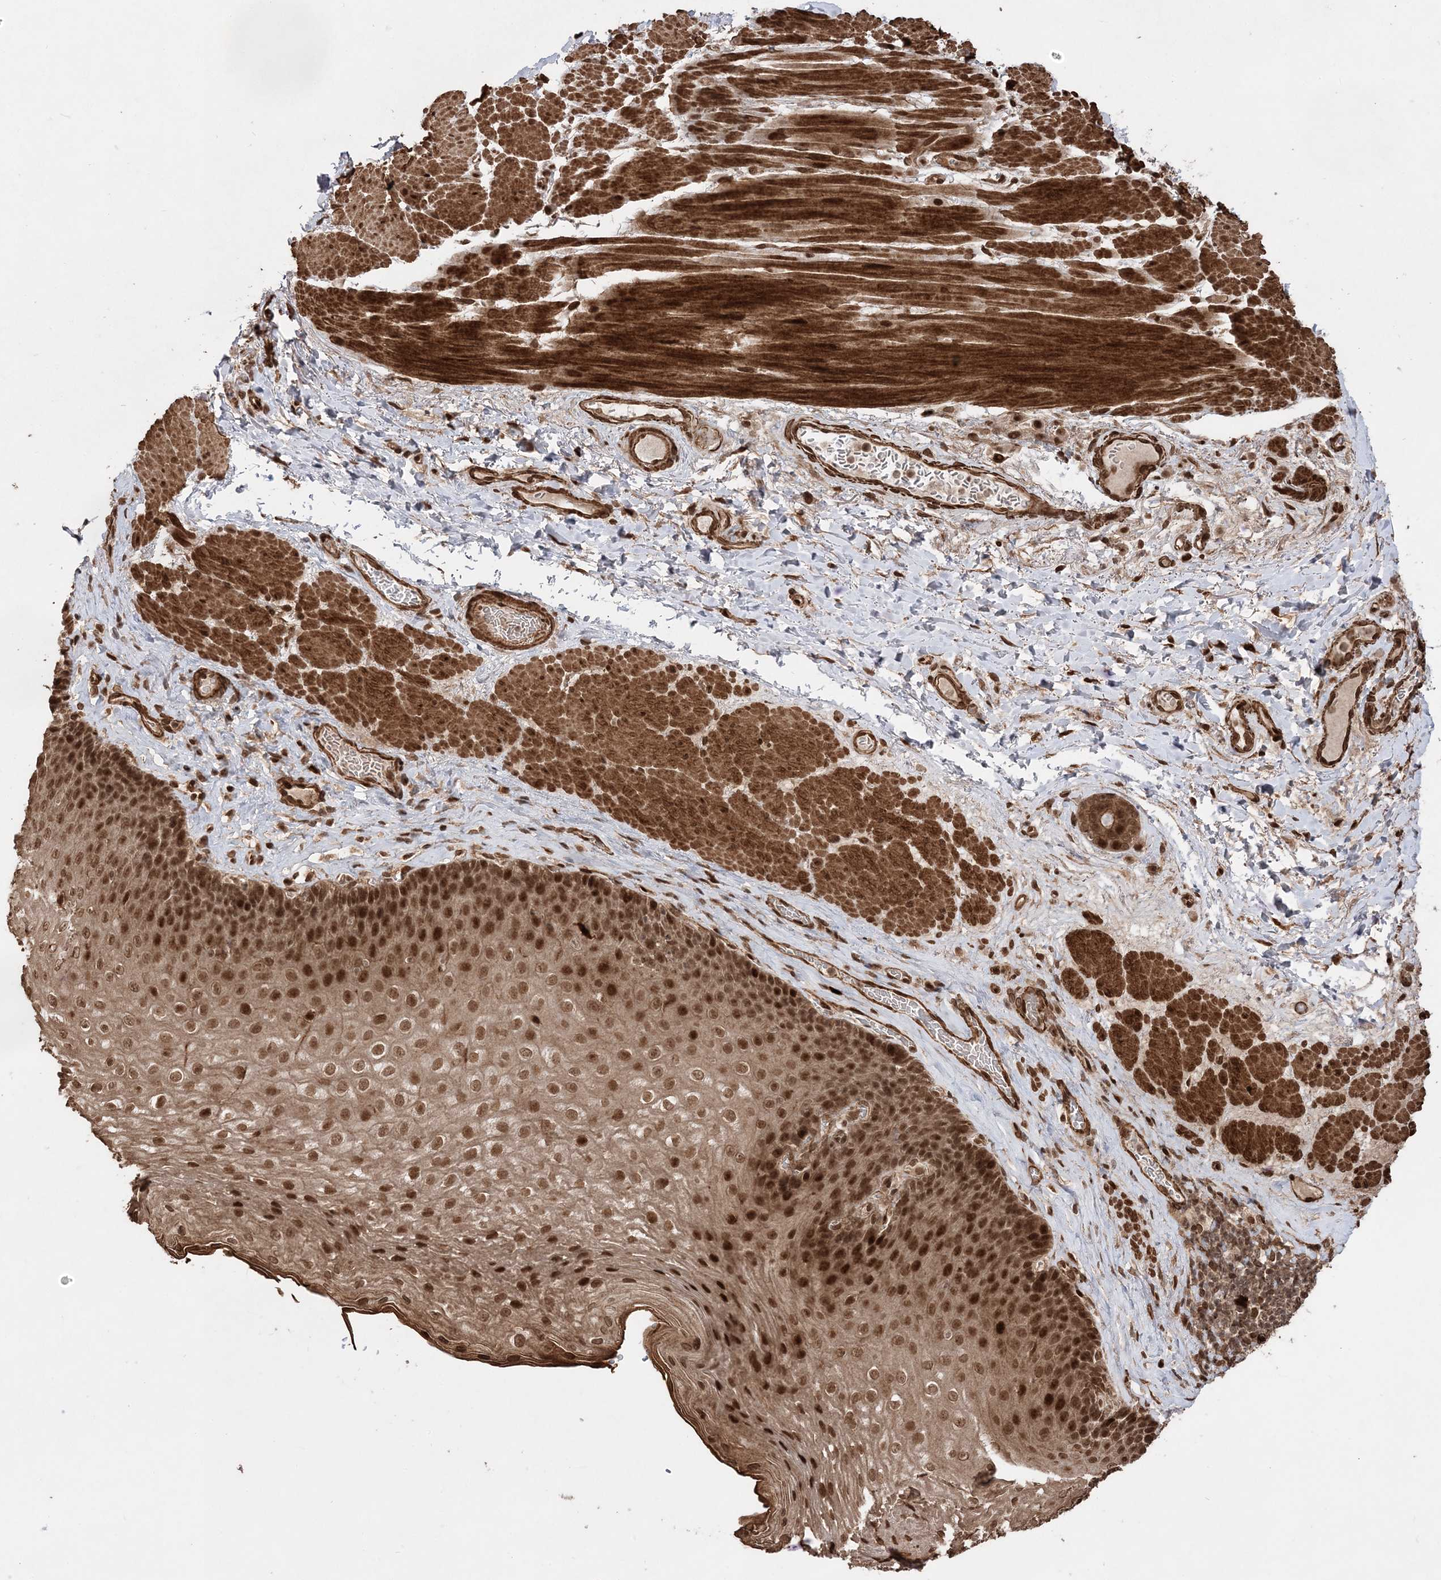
{"staining": {"intensity": "strong", "quantity": ">75%", "location": "cytoplasmic/membranous,nuclear"}, "tissue": "esophagus", "cell_type": "Squamous epithelial cells", "image_type": "normal", "snomed": [{"axis": "morphology", "description": "Normal tissue, NOS"}, {"axis": "topography", "description": "Esophagus"}], "caption": "Immunohistochemistry photomicrograph of benign esophagus: esophagus stained using immunohistochemistry shows high levels of strong protein expression localized specifically in the cytoplasmic/membranous,nuclear of squamous epithelial cells, appearing as a cytoplasmic/membranous,nuclear brown color.", "gene": "ETAA1", "patient": {"sex": "female", "age": 66}}